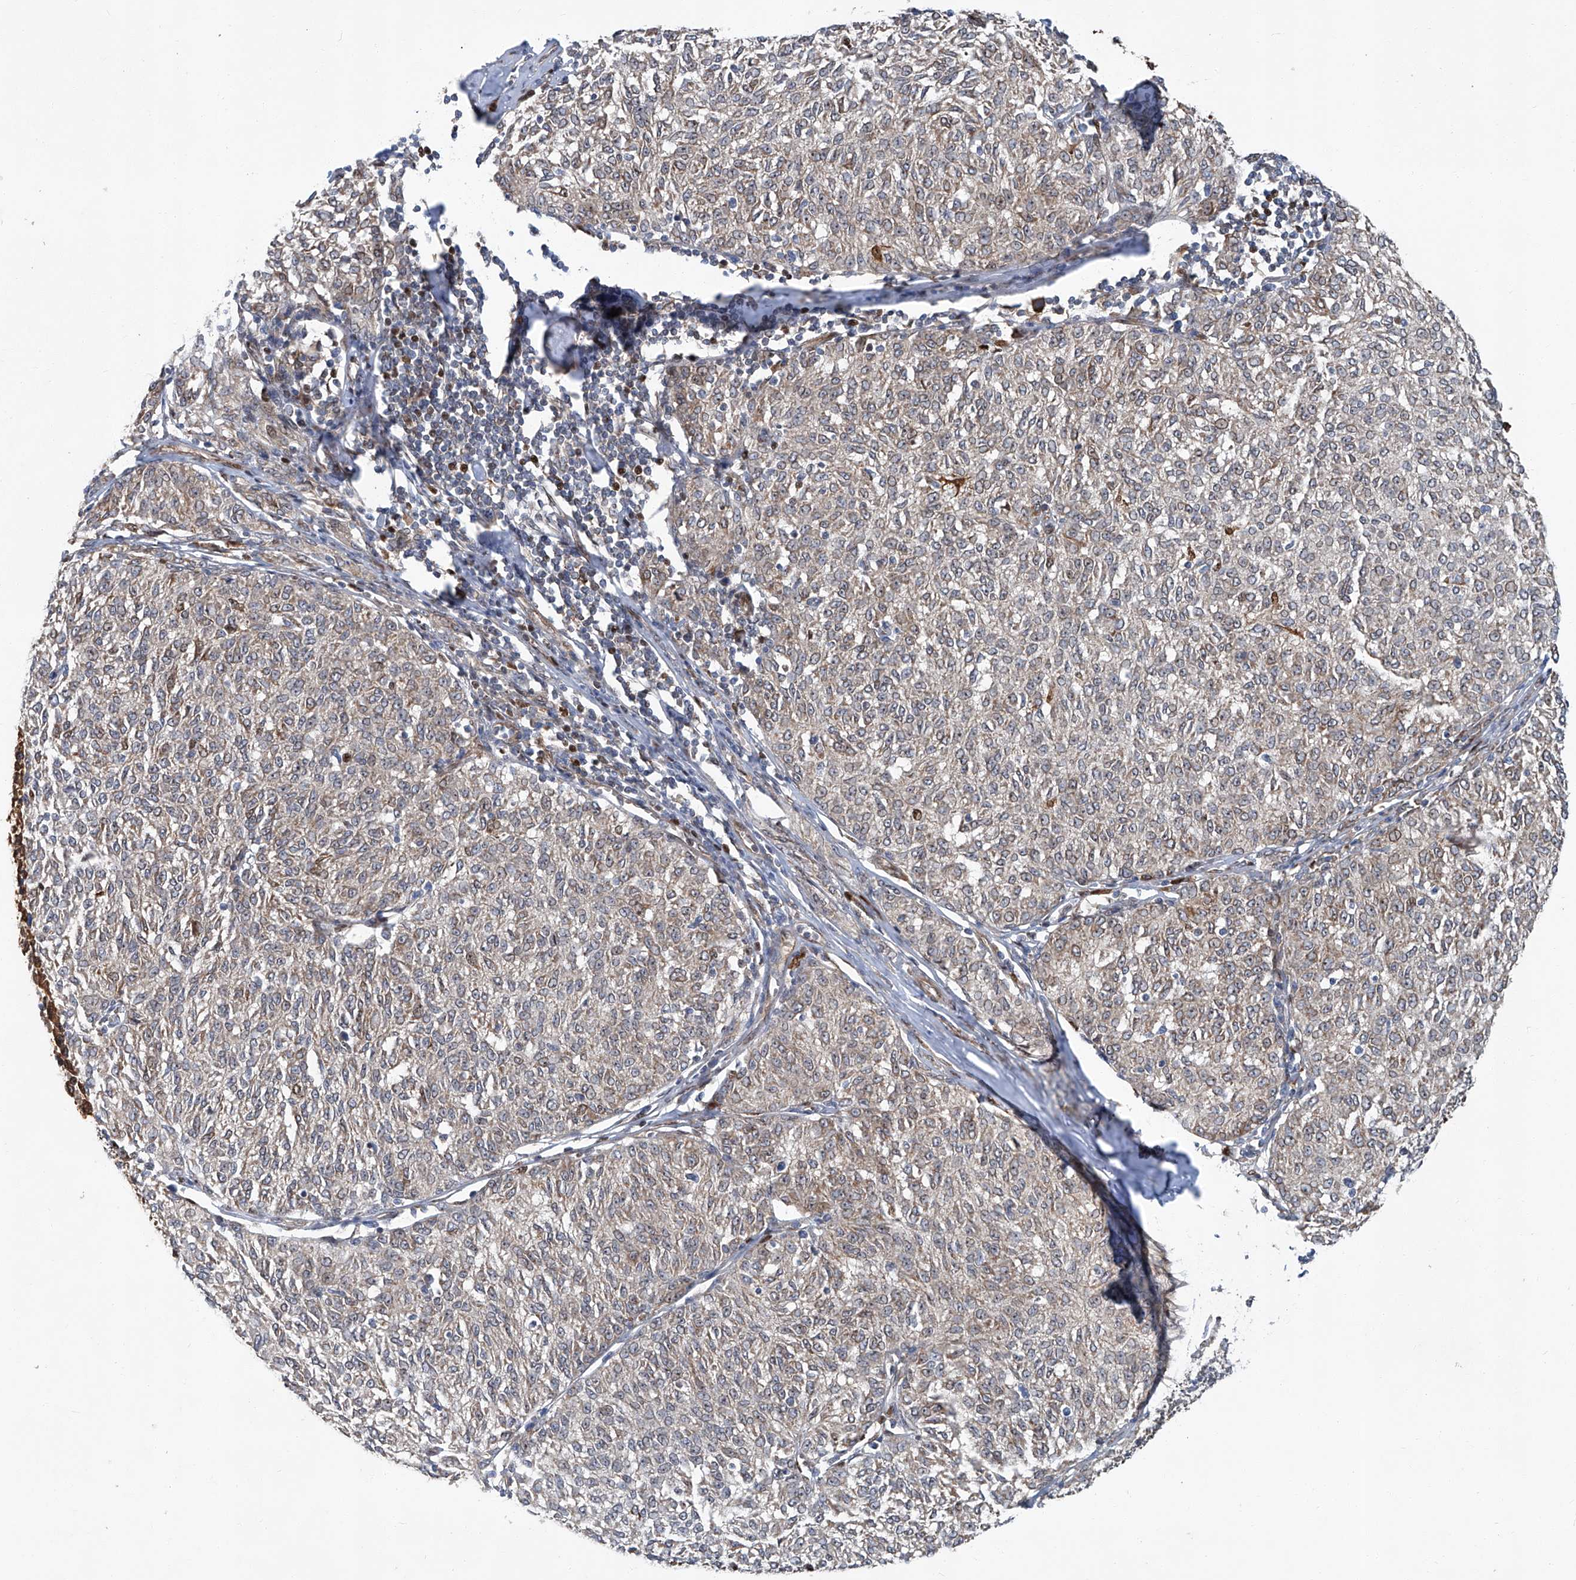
{"staining": {"intensity": "weak", "quantity": "25%-75%", "location": "cytoplasmic/membranous"}, "tissue": "melanoma", "cell_type": "Tumor cells", "image_type": "cancer", "snomed": [{"axis": "morphology", "description": "Malignant melanoma, NOS"}, {"axis": "topography", "description": "Skin"}], "caption": "Weak cytoplasmic/membranous staining for a protein is identified in about 25%-75% of tumor cells of malignant melanoma using immunohistochemistry (IHC).", "gene": "GPR132", "patient": {"sex": "female", "age": 72}}